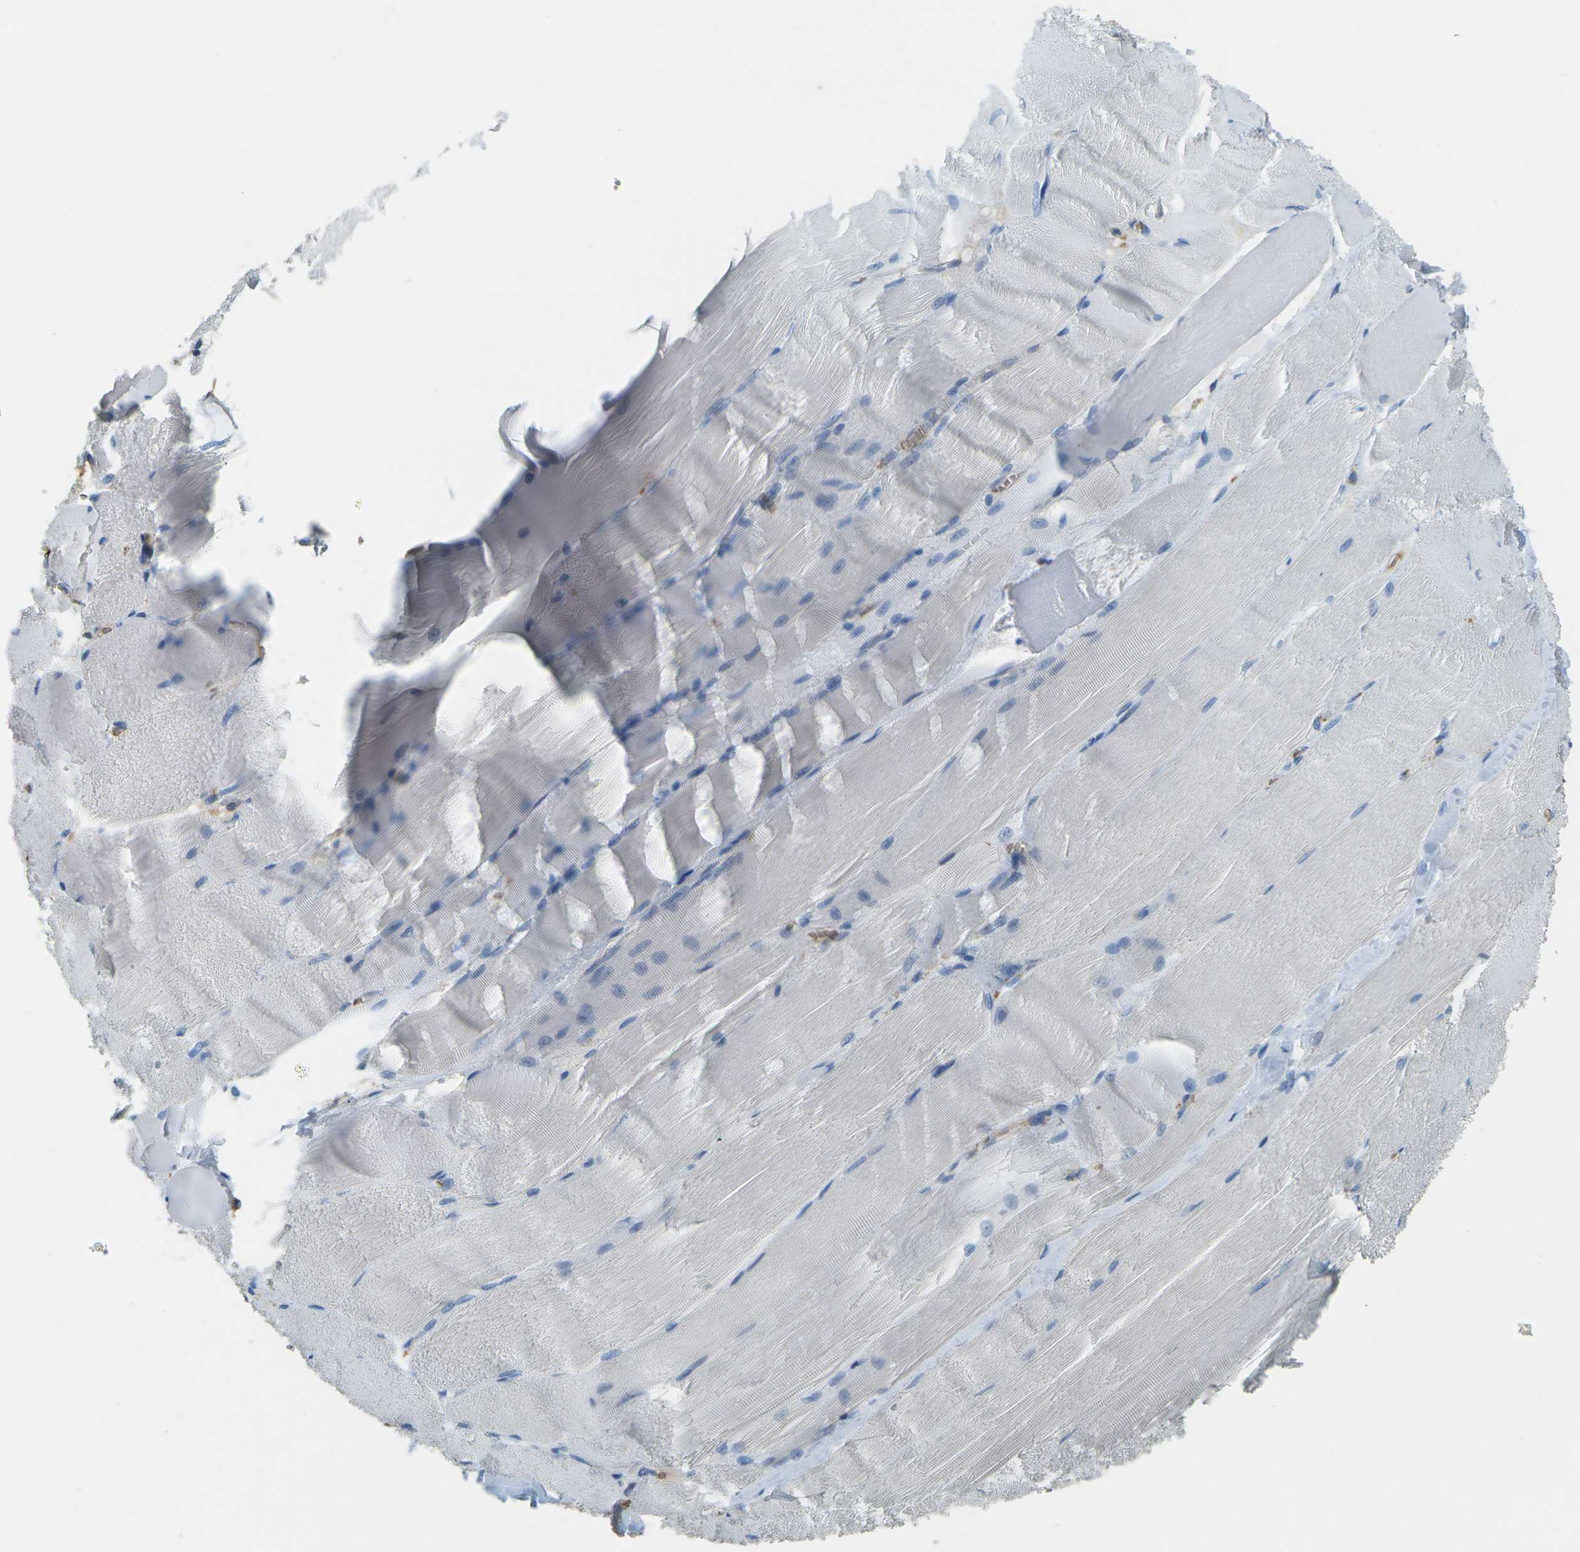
{"staining": {"intensity": "negative", "quantity": "none", "location": "none"}, "tissue": "skeletal muscle", "cell_type": "Myocytes", "image_type": "normal", "snomed": [{"axis": "morphology", "description": "Normal tissue, NOS"}, {"axis": "morphology", "description": "Squamous cell carcinoma, NOS"}, {"axis": "topography", "description": "Skeletal muscle"}], "caption": "This histopathology image is of benign skeletal muscle stained with immunohistochemistry (IHC) to label a protein in brown with the nuclei are counter-stained blue. There is no expression in myocytes. (Immunohistochemistry (ihc), brightfield microscopy, high magnification).", "gene": "HBB", "patient": {"sex": "male", "age": 51}}